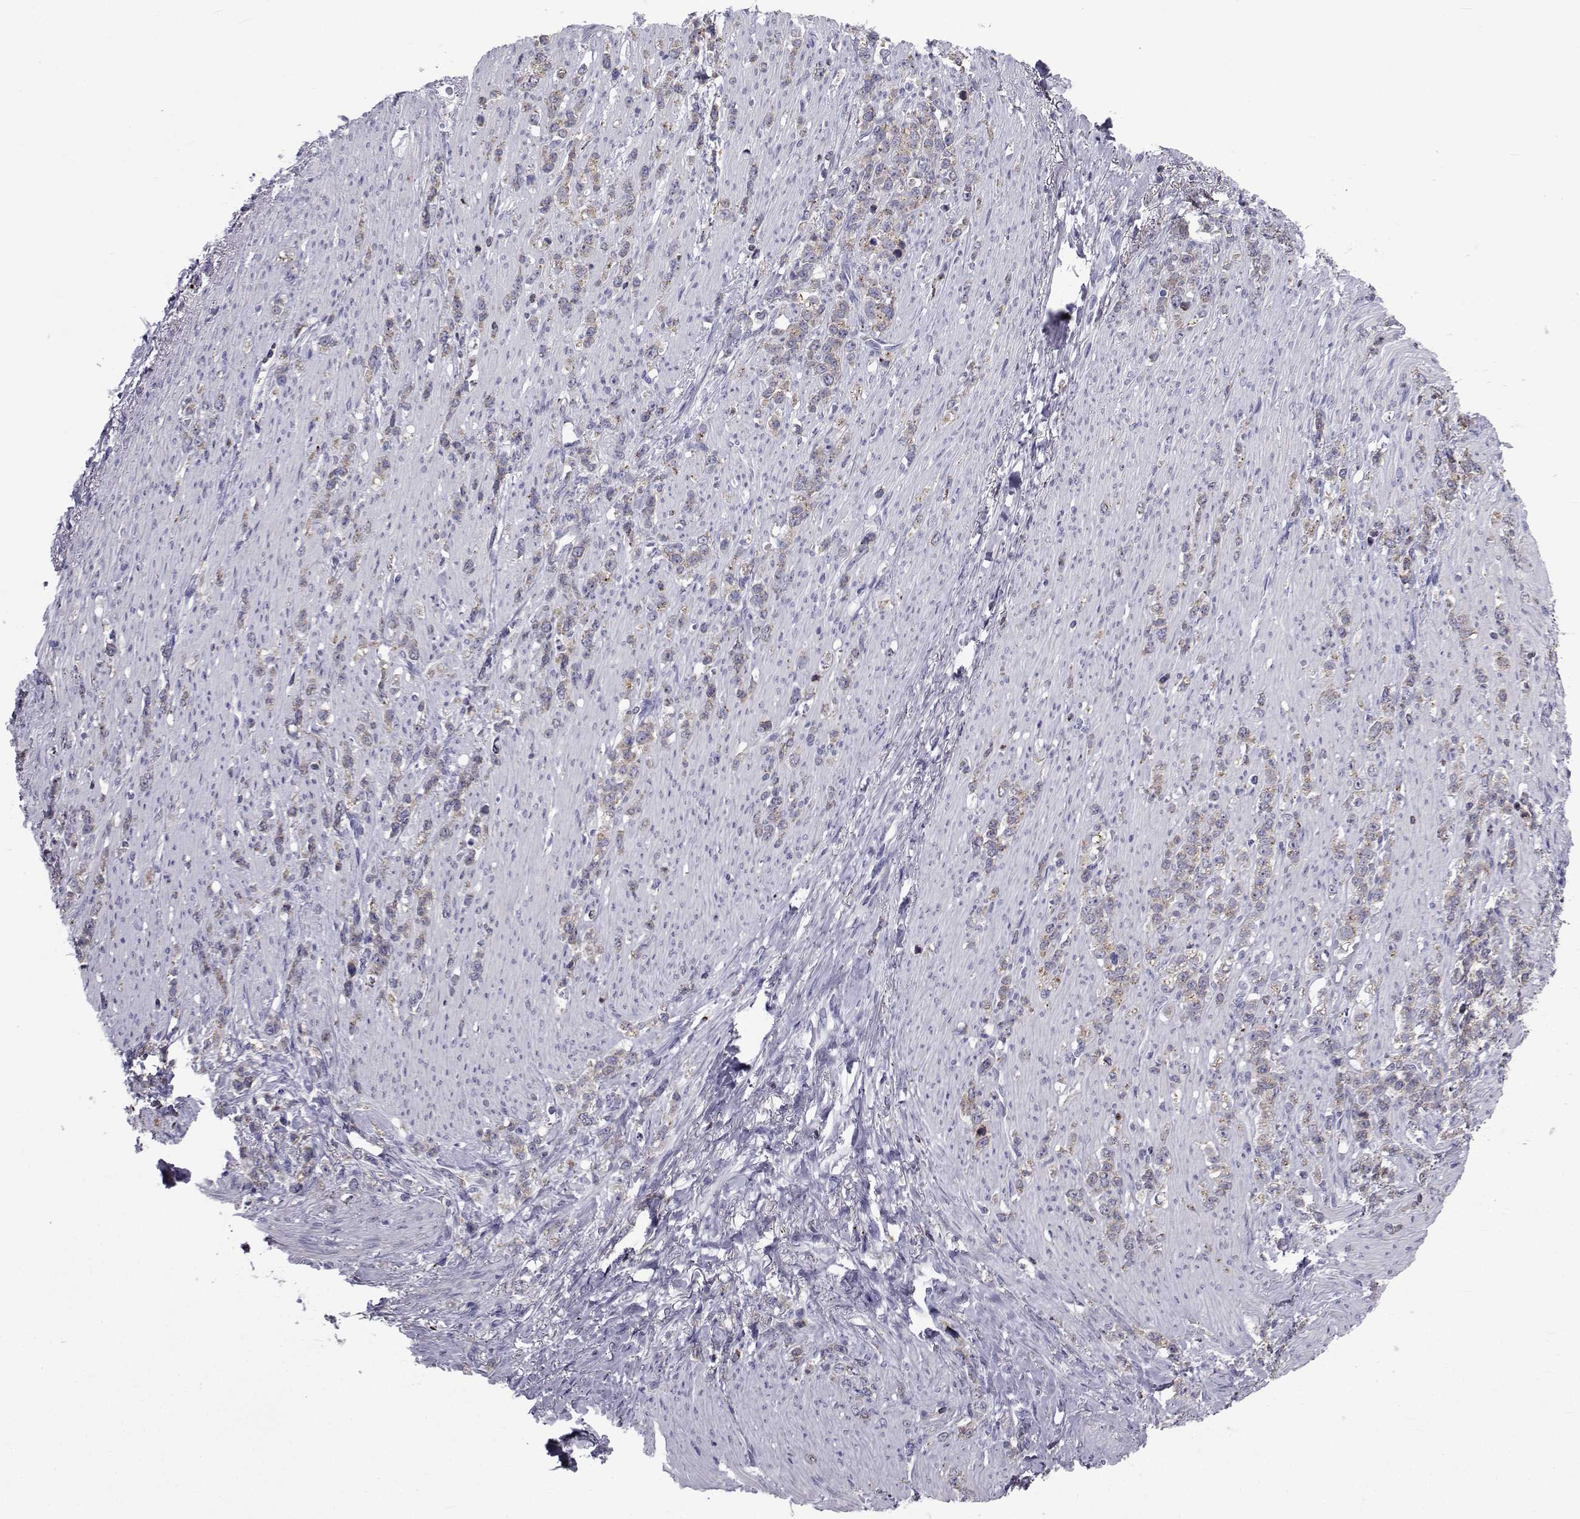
{"staining": {"intensity": "weak", "quantity": ">75%", "location": "cytoplasmic/membranous"}, "tissue": "stomach cancer", "cell_type": "Tumor cells", "image_type": "cancer", "snomed": [{"axis": "morphology", "description": "Adenocarcinoma, NOS"}, {"axis": "topography", "description": "Stomach, lower"}], "caption": "Stomach cancer (adenocarcinoma) was stained to show a protein in brown. There is low levels of weak cytoplasmic/membranous staining in approximately >75% of tumor cells.", "gene": "PDE6H", "patient": {"sex": "male", "age": 88}}